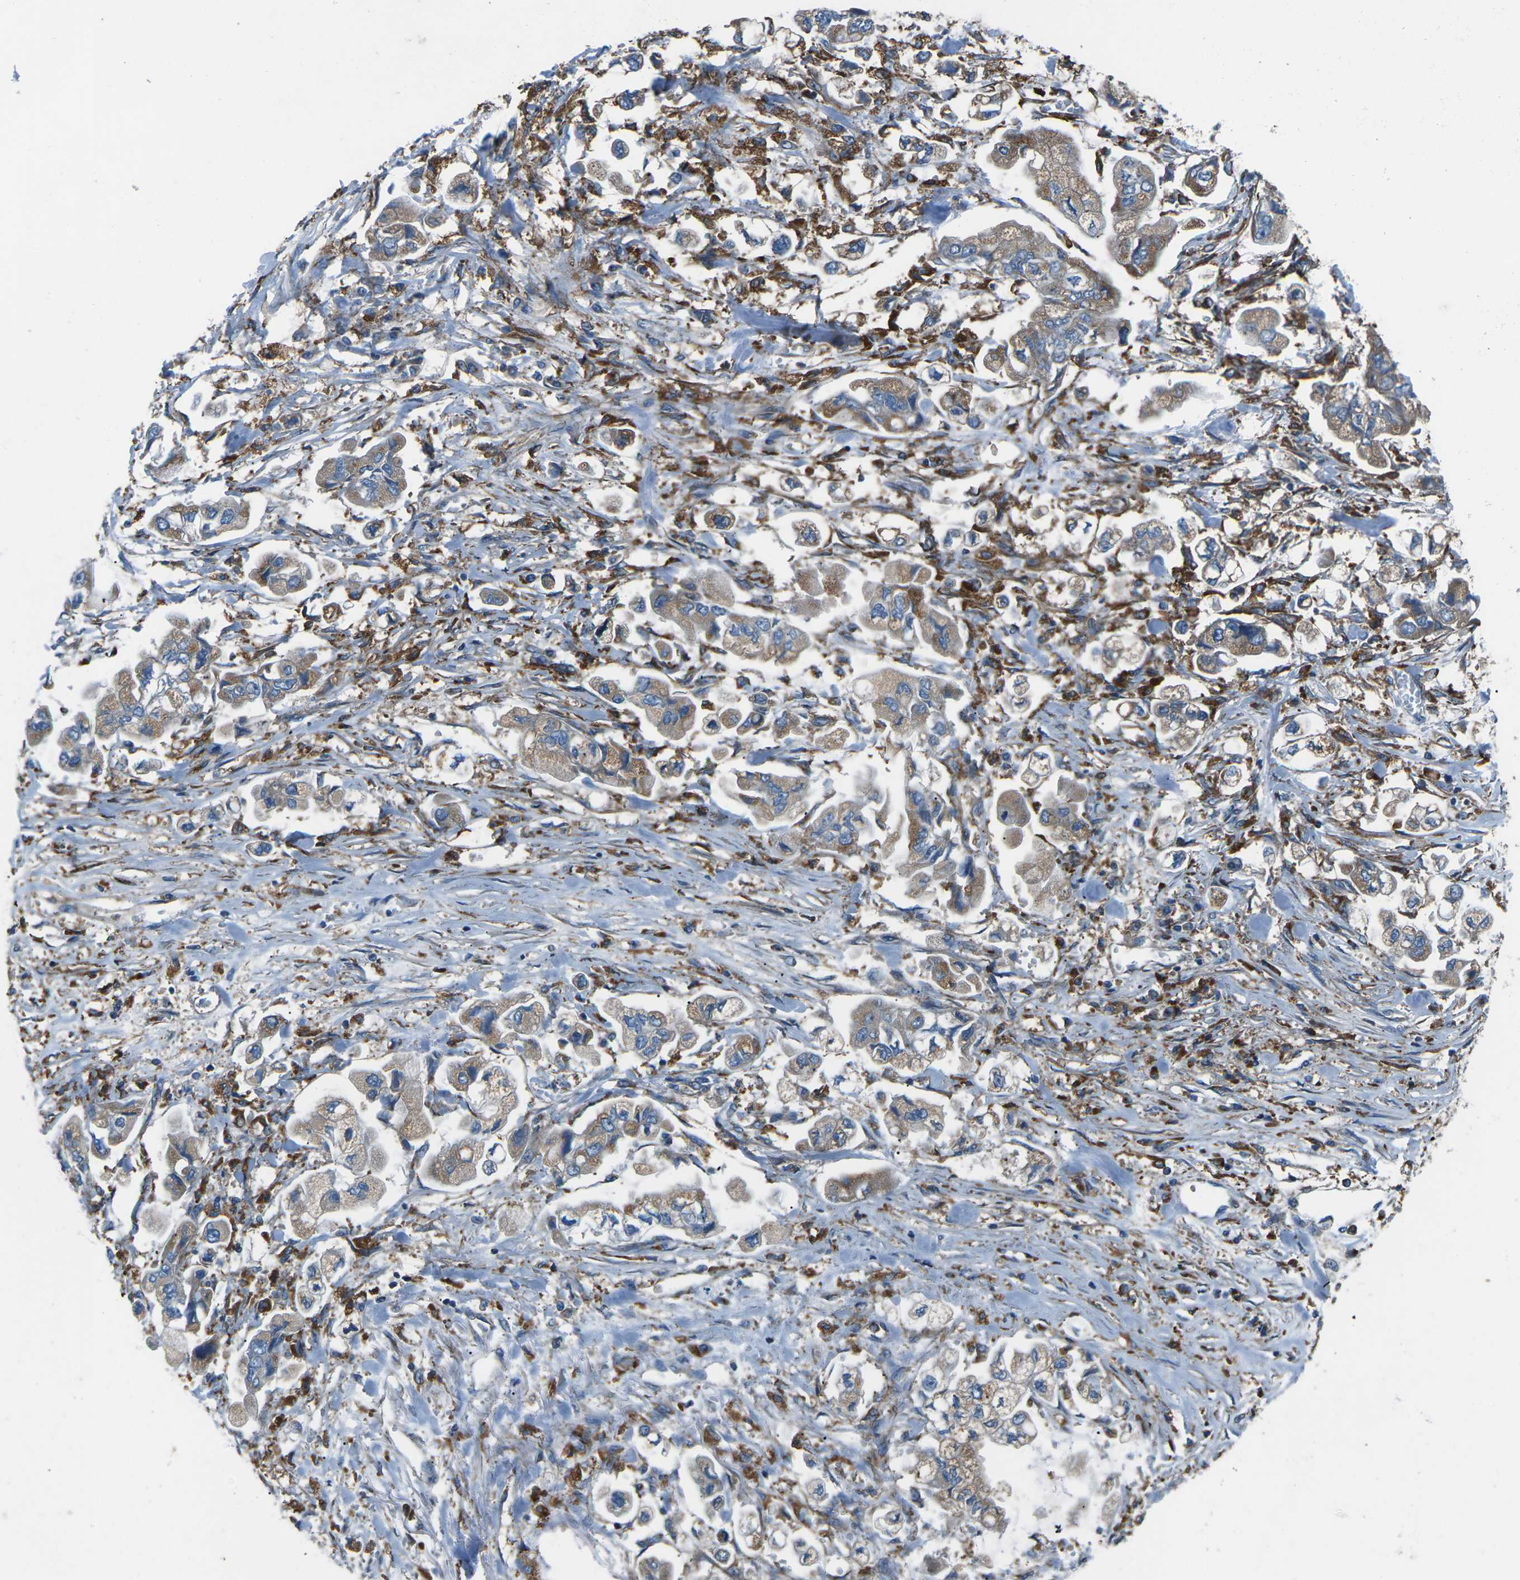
{"staining": {"intensity": "moderate", "quantity": ">75%", "location": "cytoplasmic/membranous"}, "tissue": "stomach cancer", "cell_type": "Tumor cells", "image_type": "cancer", "snomed": [{"axis": "morphology", "description": "Normal tissue, NOS"}, {"axis": "morphology", "description": "Adenocarcinoma, NOS"}, {"axis": "topography", "description": "Stomach"}], "caption": "A photomicrograph showing moderate cytoplasmic/membranous staining in approximately >75% of tumor cells in adenocarcinoma (stomach), as visualized by brown immunohistochemical staining.", "gene": "CDK17", "patient": {"sex": "male", "age": 62}}